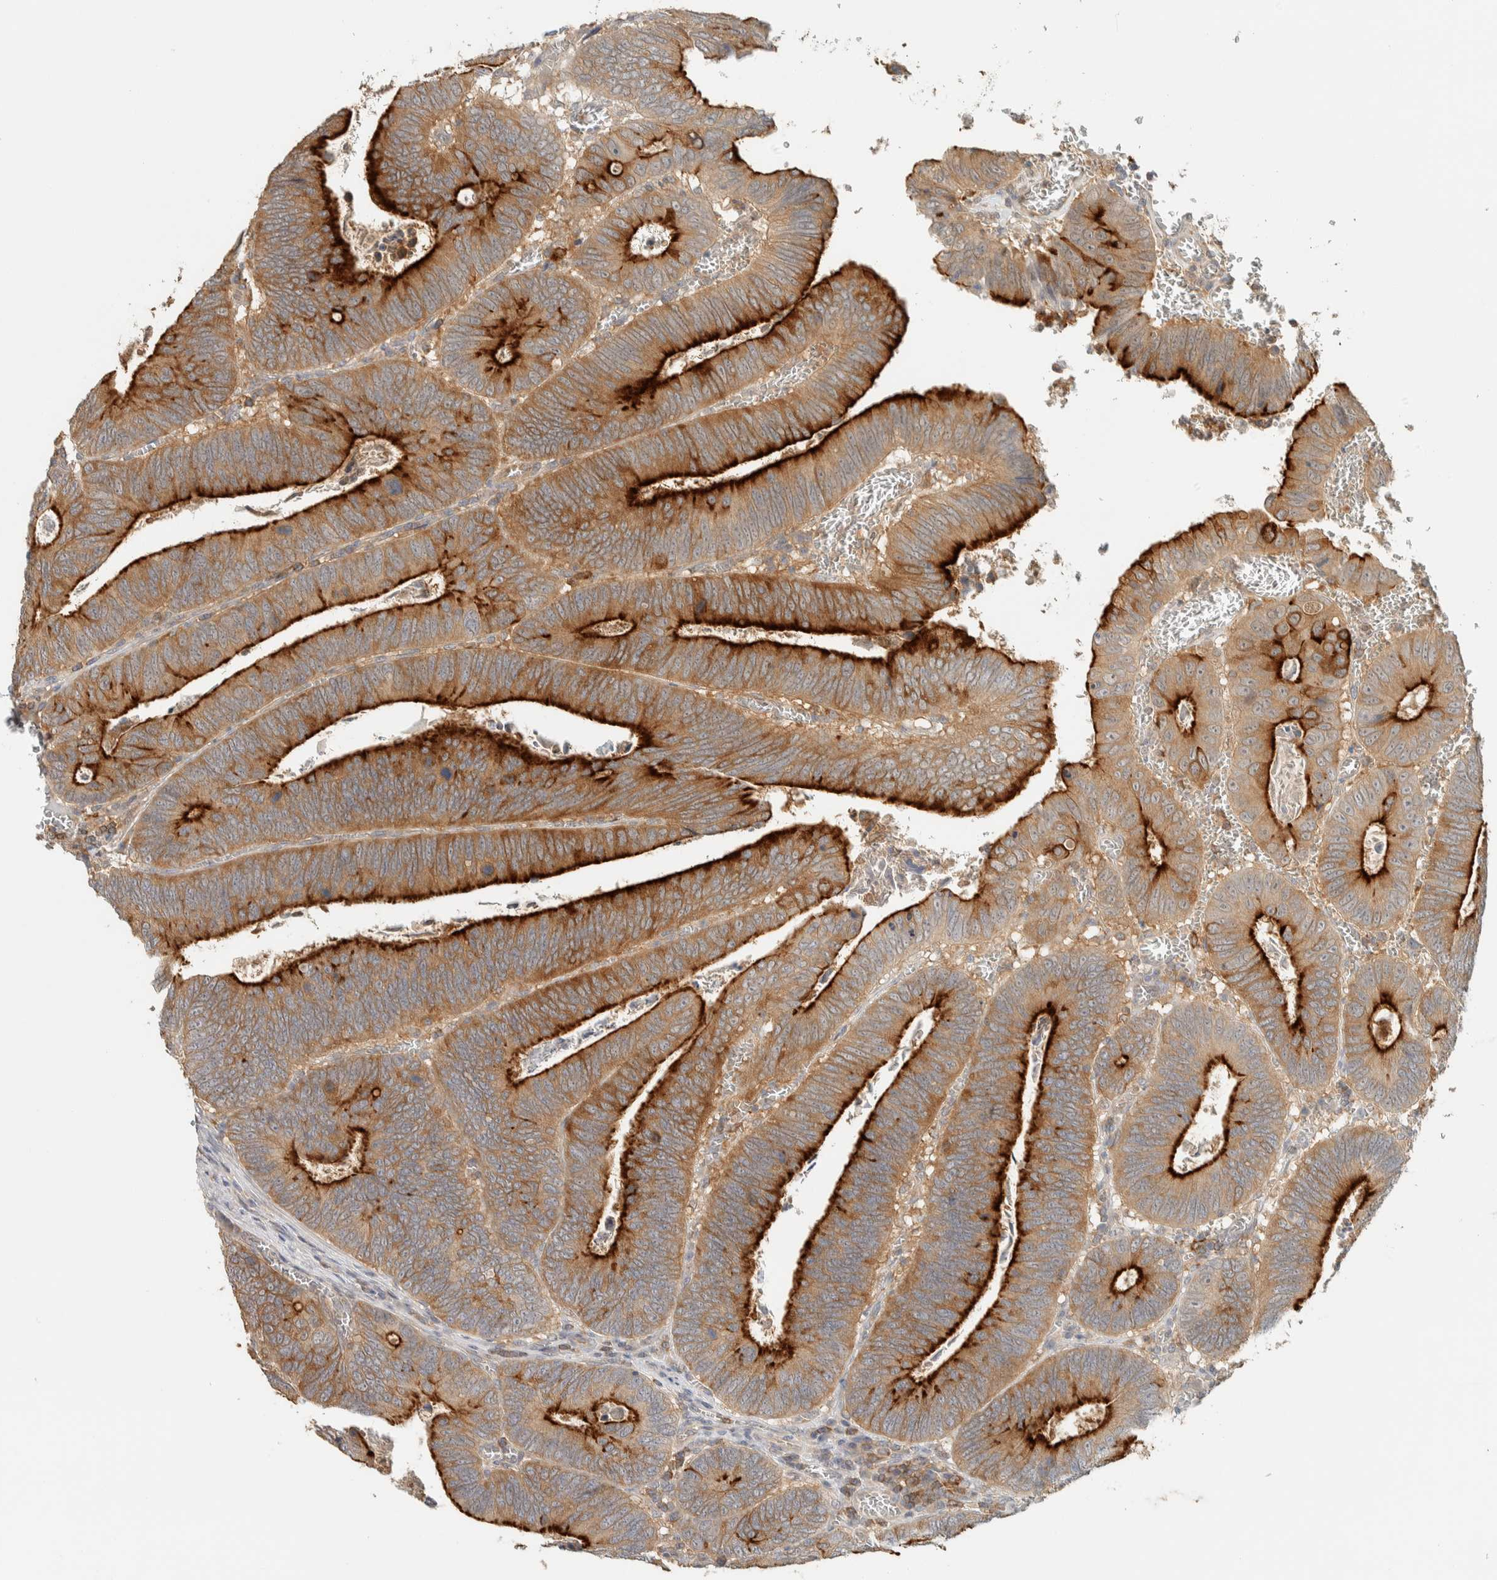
{"staining": {"intensity": "strong", "quantity": ">75%", "location": "cytoplasmic/membranous"}, "tissue": "colorectal cancer", "cell_type": "Tumor cells", "image_type": "cancer", "snomed": [{"axis": "morphology", "description": "Inflammation, NOS"}, {"axis": "morphology", "description": "Adenocarcinoma, NOS"}, {"axis": "topography", "description": "Colon"}], "caption": "Immunohistochemical staining of human colorectal adenocarcinoma demonstrates high levels of strong cytoplasmic/membranous staining in approximately >75% of tumor cells.", "gene": "RAB11FIP1", "patient": {"sex": "male", "age": 72}}